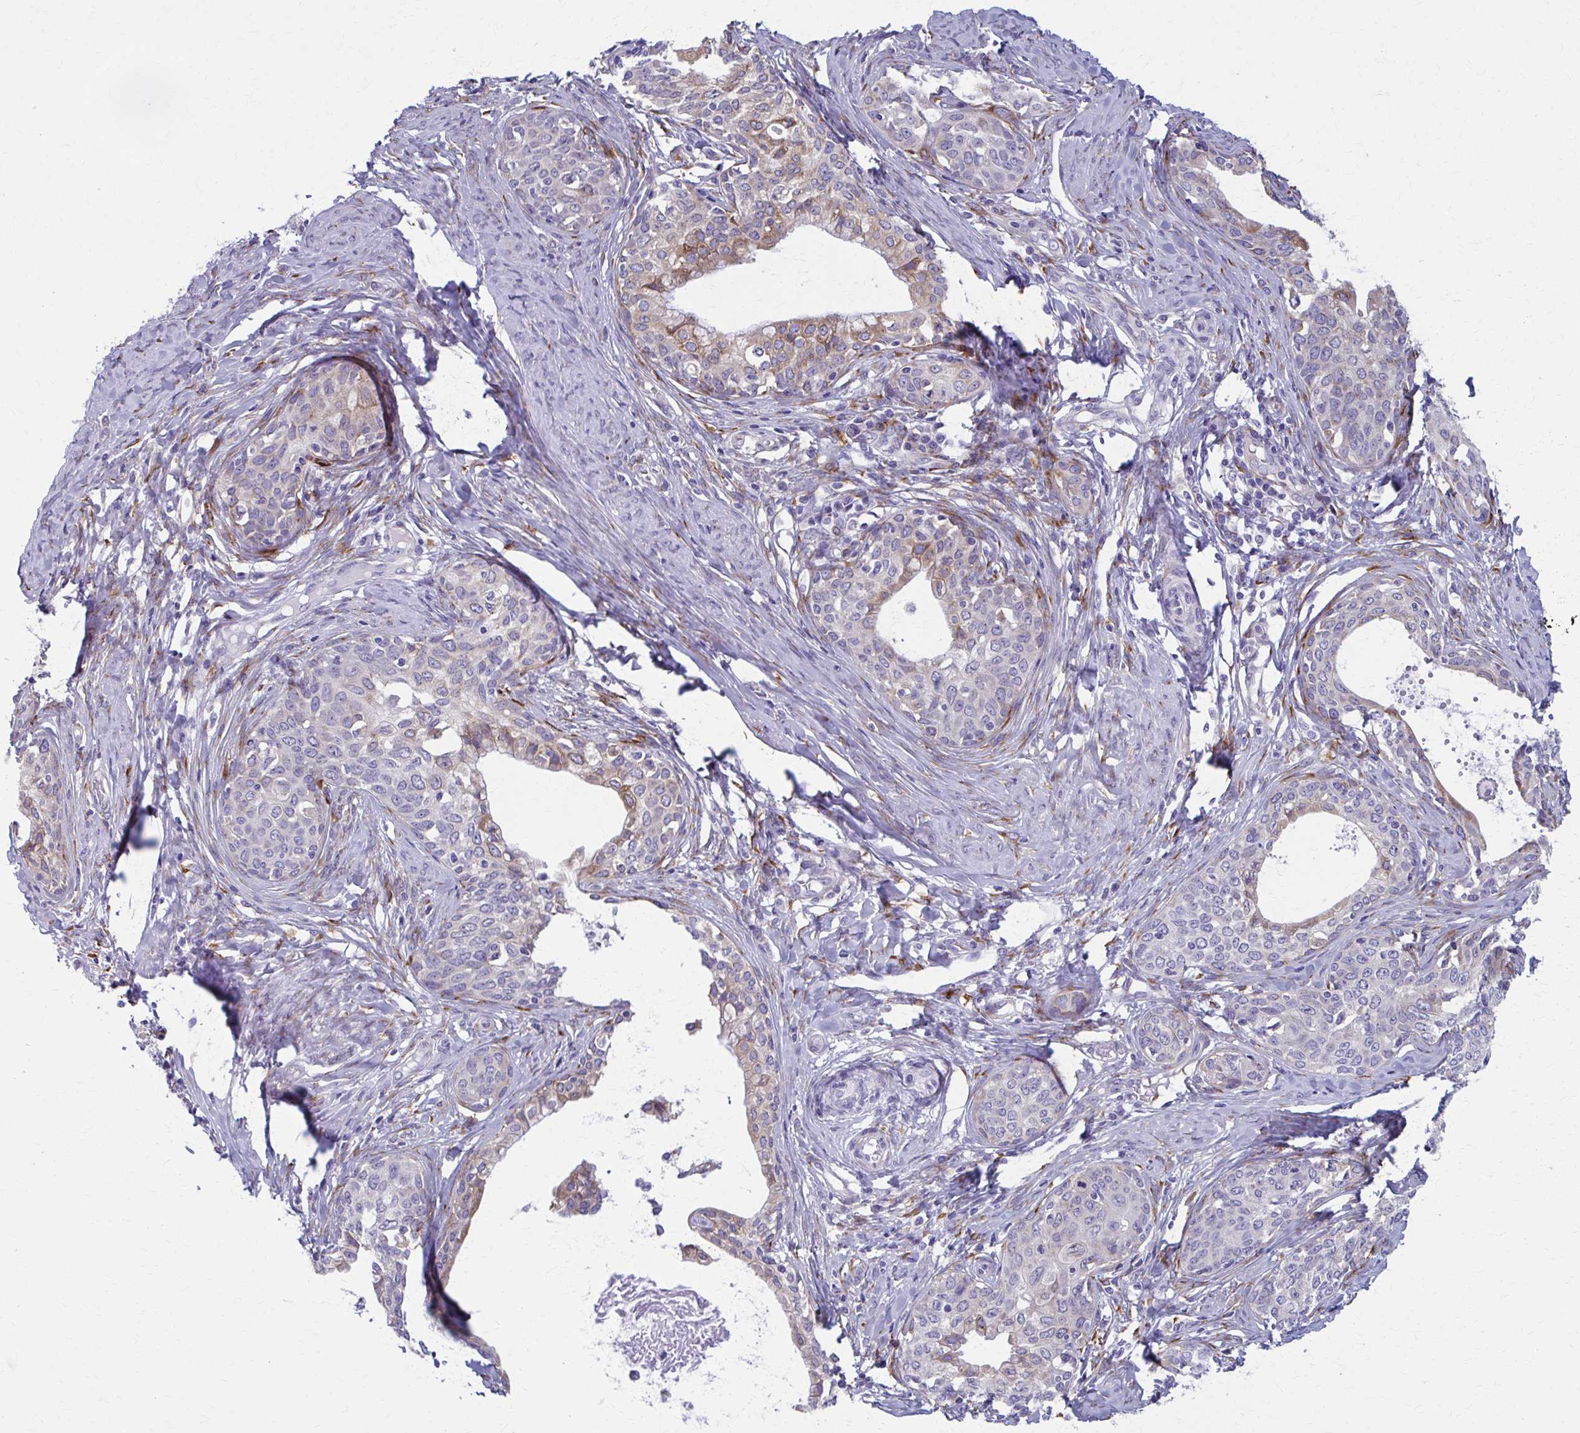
{"staining": {"intensity": "weak", "quantity": "<25%", "location": "cytoplasmic/membranous"}, "tissue": "cervical cancer", "cell_type": "Tumor cells", "image_type": "cancer", "snomed": [{"axis": "morphology", "description": "Squamous cell carcinoma, NOS"}, {"axis": "morphology", "description": "Adenocarcinoma, NOS"}, {"axis": "topography", "description": "Cervix"}], "caption": "Immunohistochemistry (IHC) image of adenocarcinoma (cervical) stained for a protein (brown), which shows no positivity in tumor cells. (Stains: DAB IHC with hematoxylin counter stain, Microscopy: brightfield microscopy at high magnification).", "gene": "SPATS2L", "patient": {"sex": "female", "age": 52}}